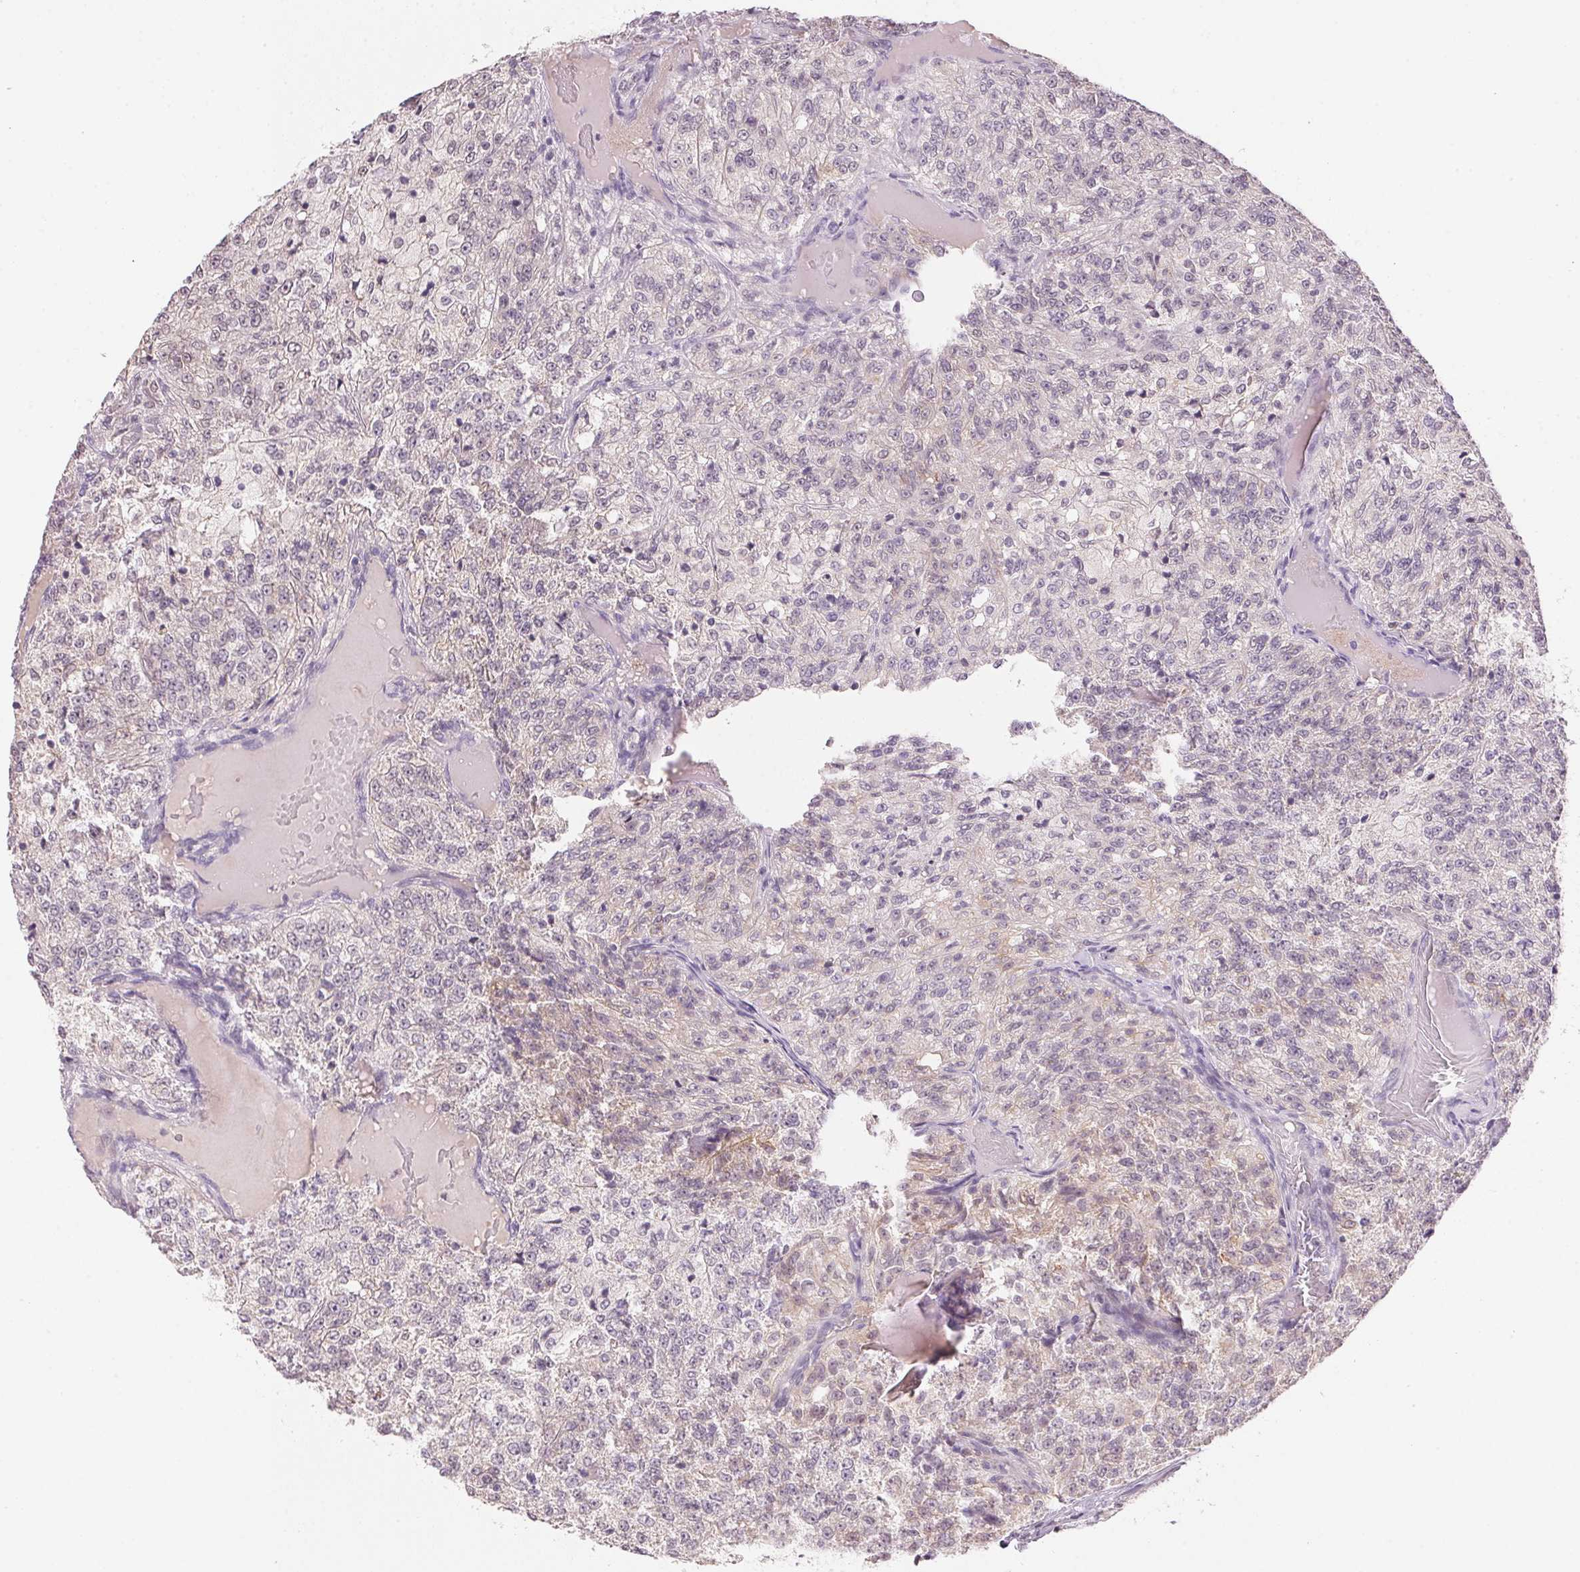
{"staining": {"intensity": "negative", "quantity": "none", "location": "none"}, "tissue": "renal cancer", "cell_type": "Tumor cells", "image_type": "cancer", "snomed": [{"axis": "morphology", "description": "Adenocarcinoma, NOS"}, {"axis": "topography", "description": "Kidney"}], "caption": "IHC of renal adenocarcinoma reveals no positivity in tumor cells.", "gene": "FNDC4", "patient": {"sex": "female", "age": 63}}